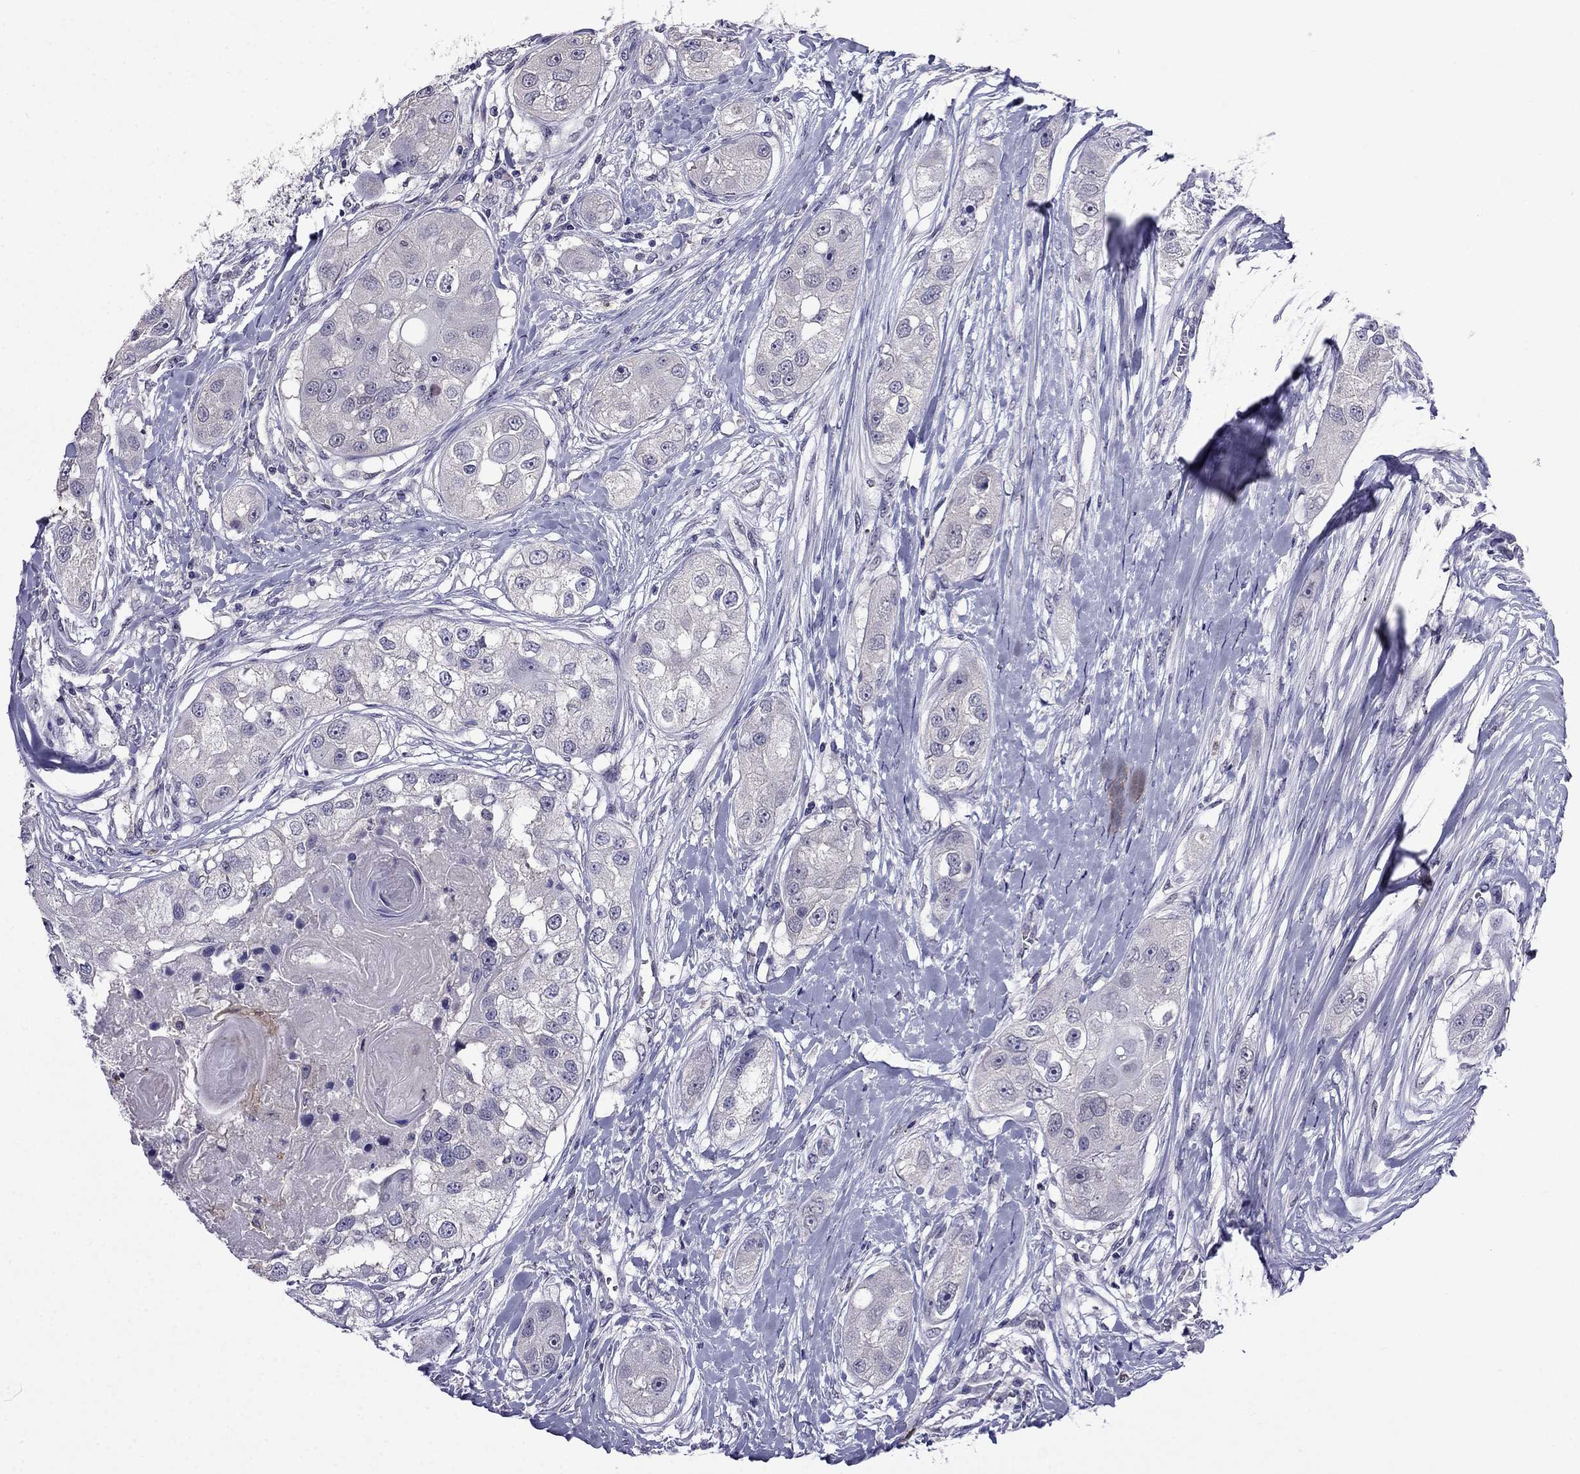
{"staining": {"intensity": "negative", "quantity": "none", "location": "none"}, "tissue": "head and neck cancer", "cell_type": "Tumor cells", "image_type": "cancer", "snomed": [{"axis": "morphology", "description": "Normal tissue, NOS"}, {"axis": "morphology", "description": "Squamous cell carcinoma, NOS"}, {"axis": "topography", "description": "Skeletal muscle"}, {"axis": "topography", "description": "Head-Neck"}], "caption": "Tumor cells are negative for protein expression in human head and neck cancer.", "gene": "AQP9", "patient": {"sex": "male", "age": 51}}